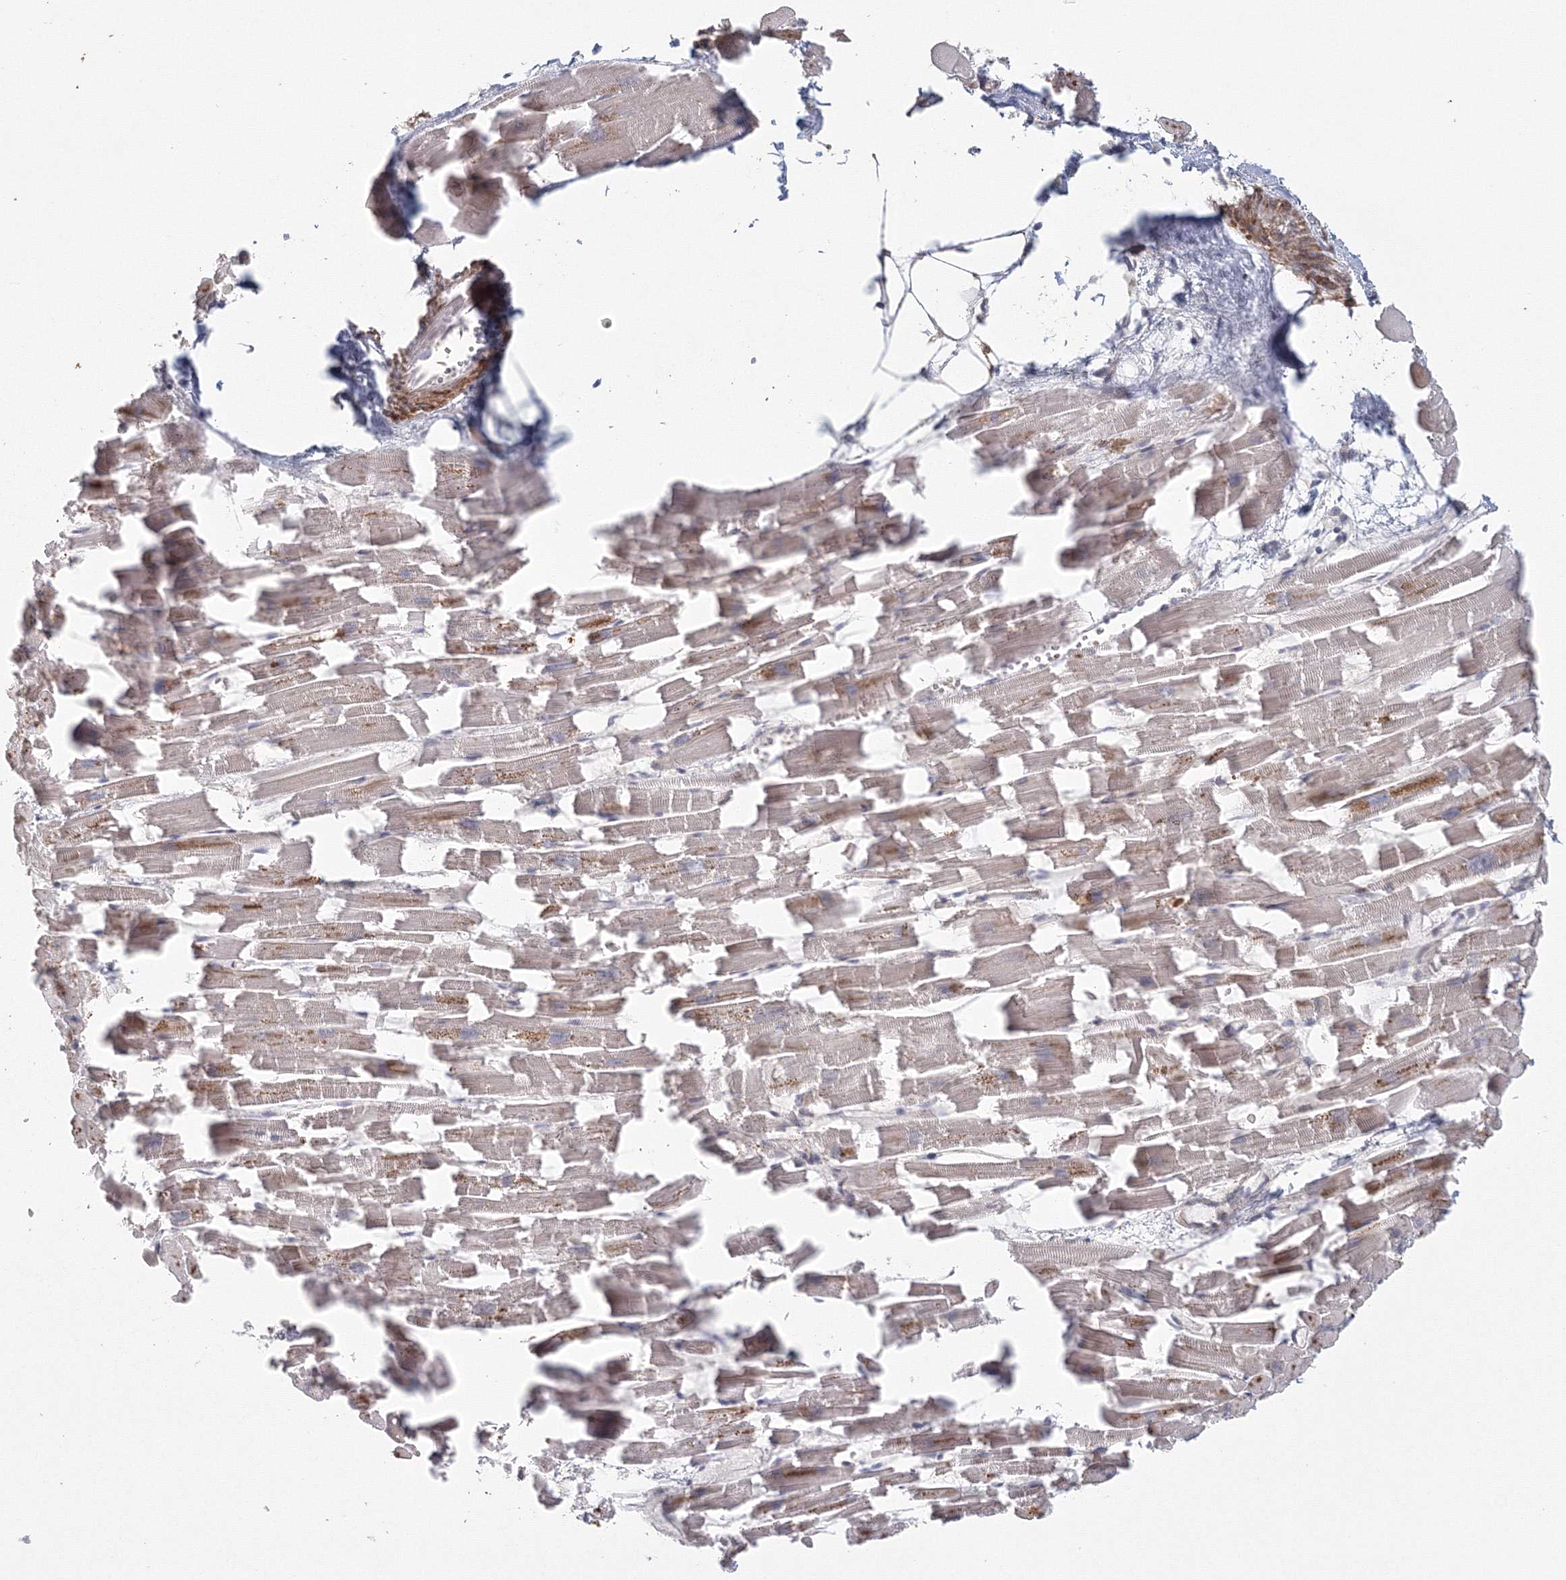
{"staining": {"intensity": "weak", "quantity": ">75%", "location": "cytoplasmic/membranous"}, "tissue": "heart muscle", "cell_type": "Cardiomyocytes", "image_type": "normal", "snomed": [{"axis": "morphology", "description": "Normal tissue, NOS"}, {"axis": "topography", "description": "Heart"}], "caption": "The photomicrograph exhibits staining of normal heart muscle, revealing weak cytoplasmic/membranous protein positivity (brown color) within cardiomyocytes. The staining is performed using DAB (3,3'-diaminobenzidine) brown chromogen to label protein expression. The nuclei are counter-stained blue using hematoxylin.", "gene": "TACC2", "patient": {"sex": "female", "age": 64}}